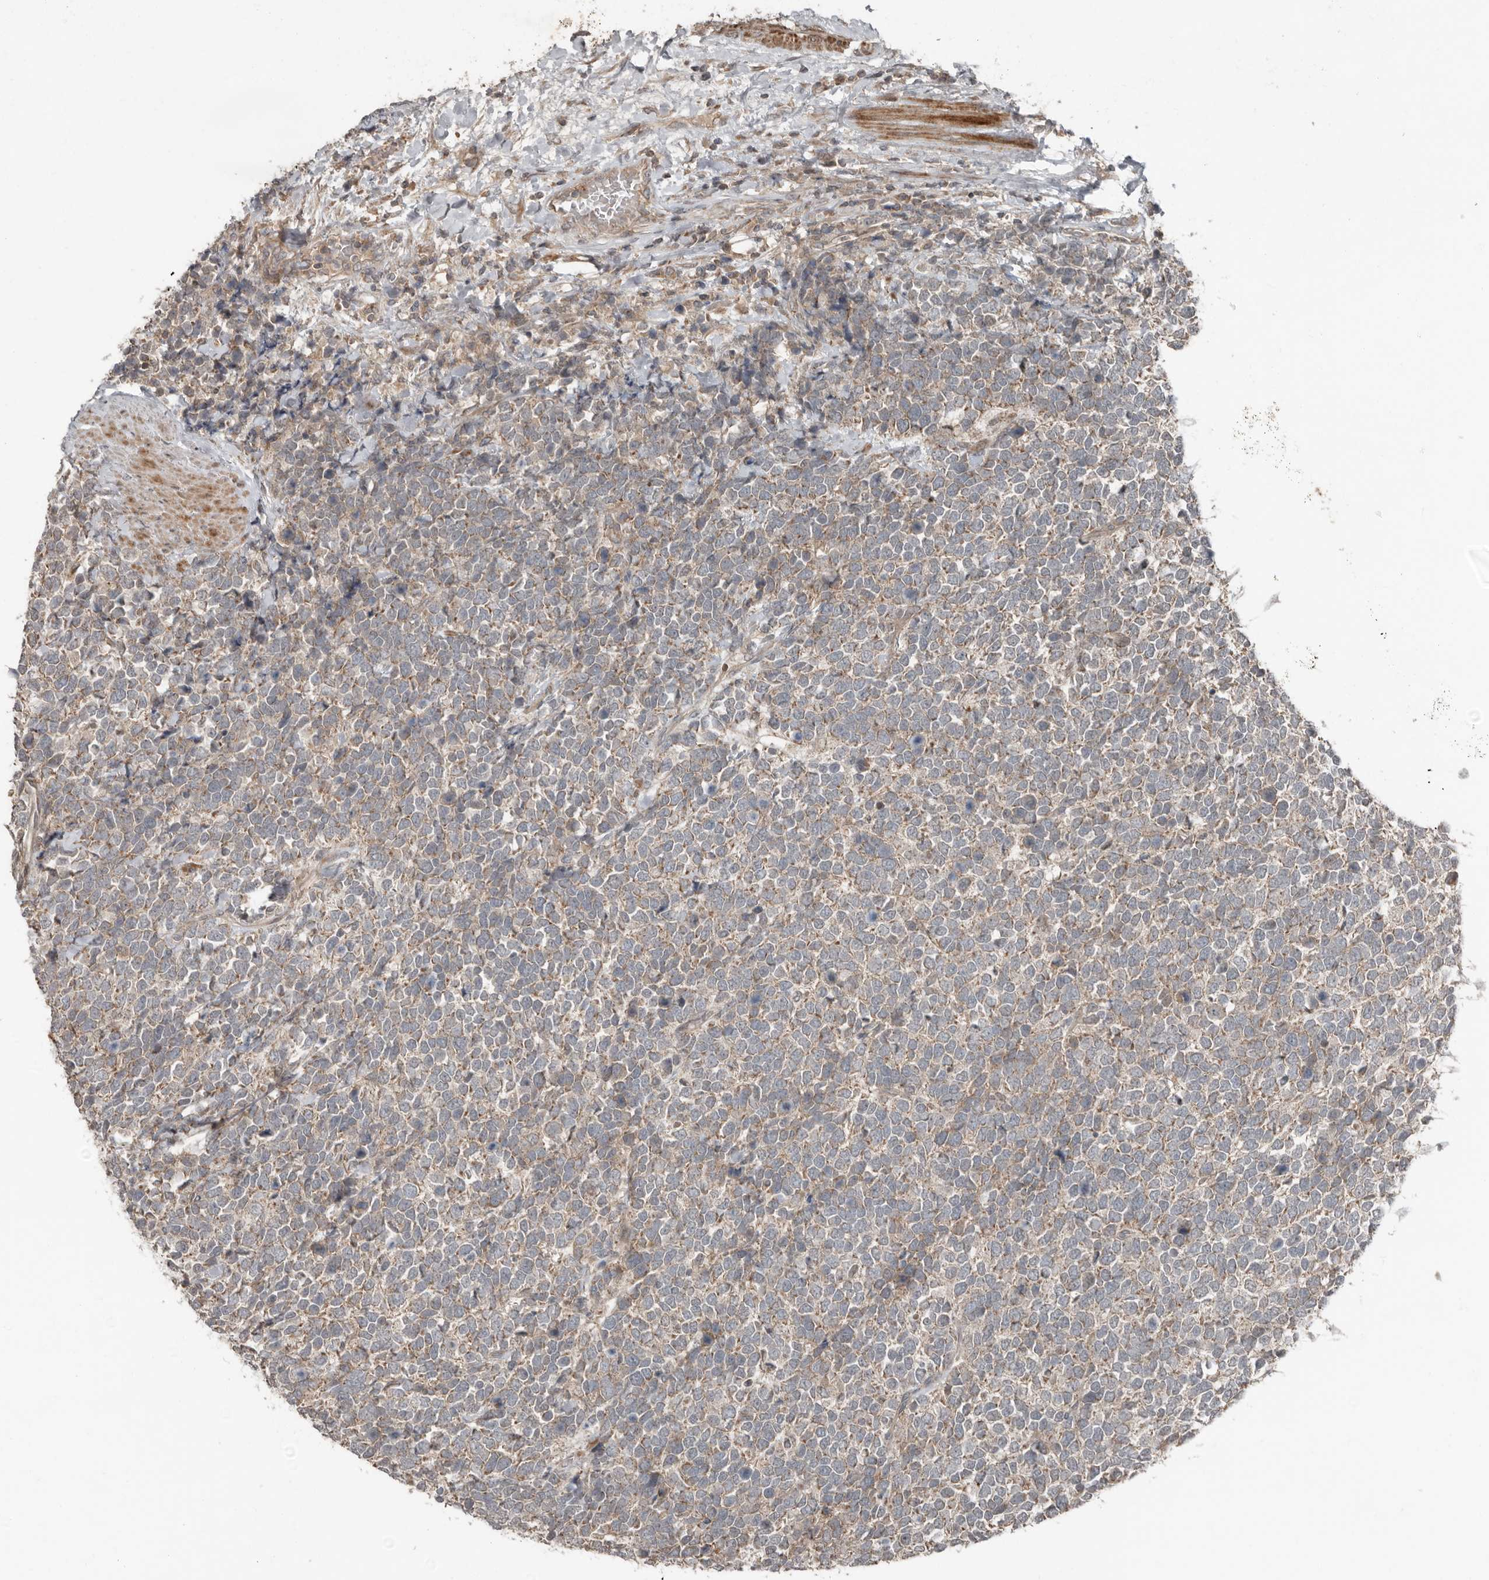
{"staining": {"intensity": "weak", "quantity": ">75%", "location": "cytoplasmic/membranous"}, "tissue": "urothelial cancer", "cell_type": "Tumor cells", "image_type": "cancer", "snomed": [{"axis": "morphology", "description": "Urothelial carcinoma, High grade"}, {"axis": "topography", "description": "Urinary bladder"}], "caption": "Immunohistochemistry photomicrograph of neoplastic tissue: human urothelial cancer stained using immunohistochemistry reveals low levels of weak protein expression localized specifically in the cytoplasmic/membranous of tumor cells, appearing as a cytoplasmic/membranous brown color.", "gene": "SLC6A7", "patient": {"sex": "female", "age": 82}}